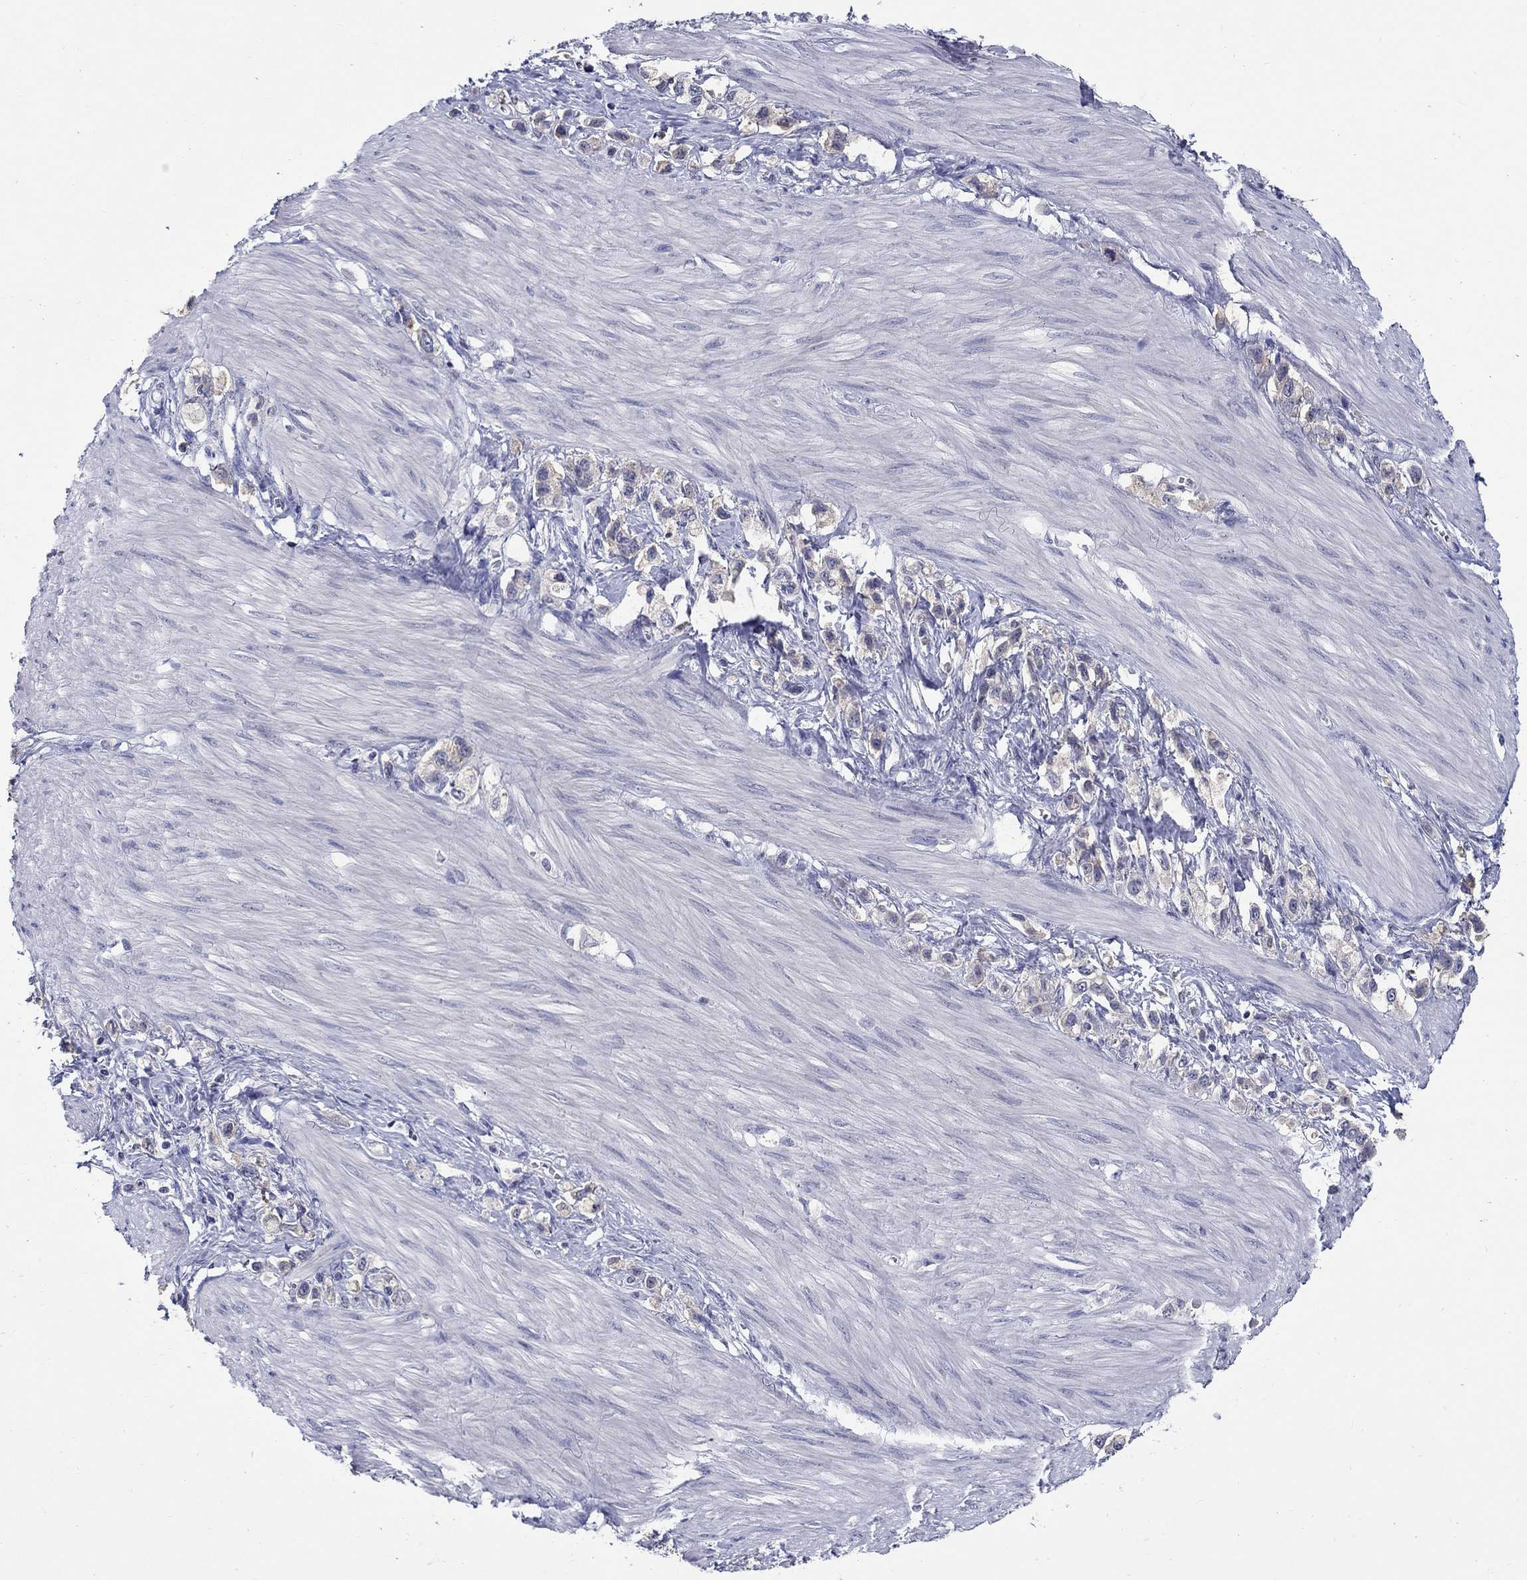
{"staining": {"intensity": "weak", "quantity": "<25%", "location": "cytoplasmic/membranous"}, "tissue": "stomach cancer", "cell_type": "Tumor cells", "image_type": "cancer", "snomed": [{"axis": "morphology", "description": "Normal tissue, NOS"}, {"axis": "morphology", "description": "Adenocarcinoma, NOS"}, {"axis": "morphology", "description": "Adenocarcinoma, High grade"}, {"axis": "topography", "description": "Stomach, upper"}, {"axis": "topography", "description": "Stomach"}], "caption": "Immunohistochemistry (IHC) of human adenocarcinoma (stomach) displays no positivity in tumor cells.", "gene": "SLC30A3", "patient": {"sex": "female", "age": 65}}